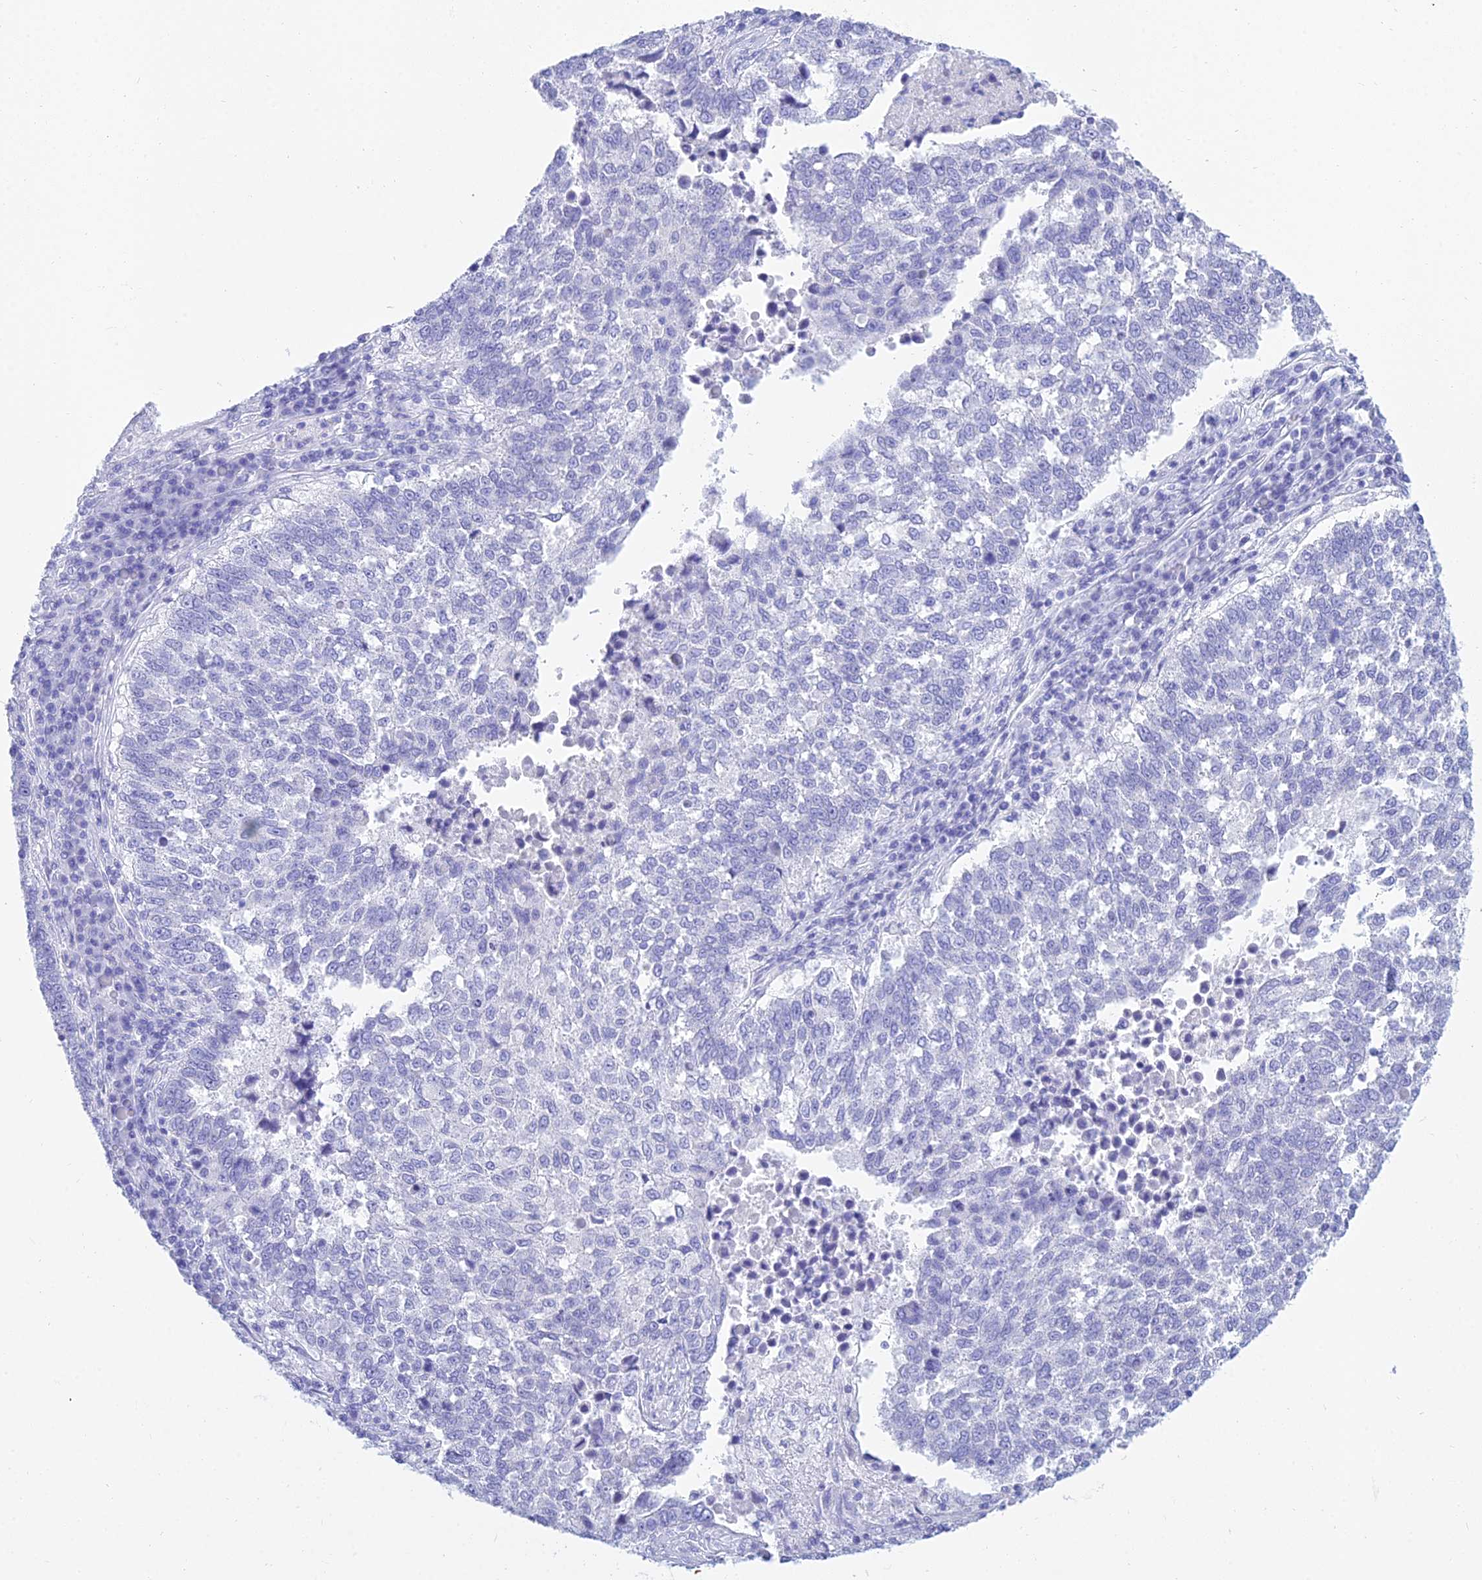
{"staining": {"intensity": "negative", "quantity": "none", "location": "none"}, "tissue": "lung cancer", "cell_type": "Tumor cells", "image_type": "cancer", "snomed": [{"axis": "morphology", "description": "Squamous cell carcinoma, NOS"}, {"axis": "topography", "description": "Lung"}], "caption": "Immunohistochemistry (IHC) photomicrograph of human lung cancer stained for a protein (brown), which demonstrates no expression in tumor cells.", "gene": "PATE4", "patient": {"sex": "male", "age": 73}}